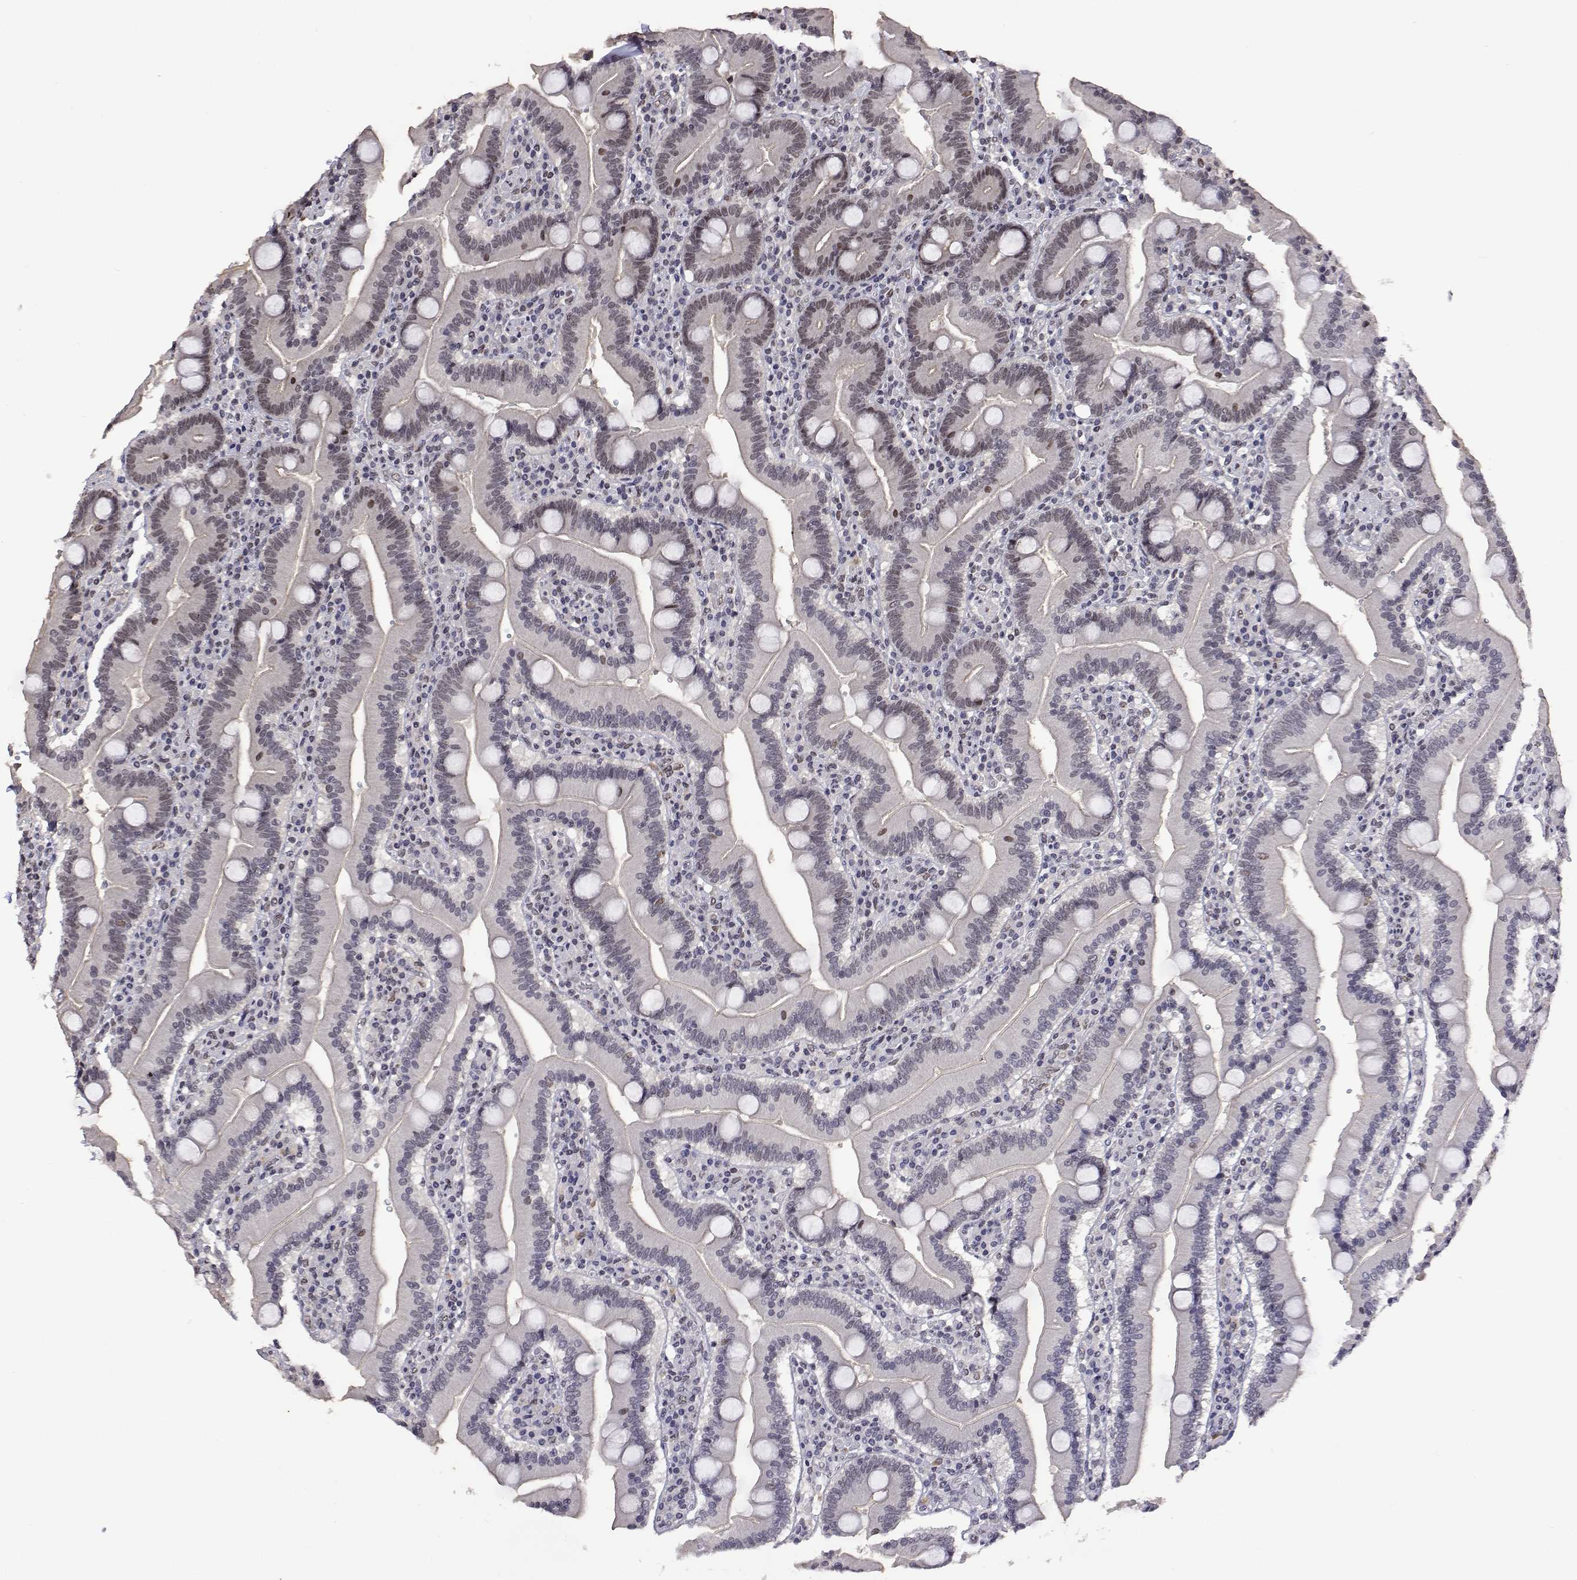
{"staining": {"intensity": "moderate", "quantity": "25%-75%", "location": "nuclear"}, "tissue": "duodenum", "cell_type": "Glandular cells", "image_type": "normal", "snomed": [{"axis": "morphology", "description": "Normal tissue, NOS"}, {"axis": "topography", "description": "Duodenum"}], "caption": "Protein staining of benign duodenum reveals moderate nuclear expression in approximately 25%-75% of glandular cells.", "gene": "HNRNPA0", "patient": {"sex": "female", "age": 62}}